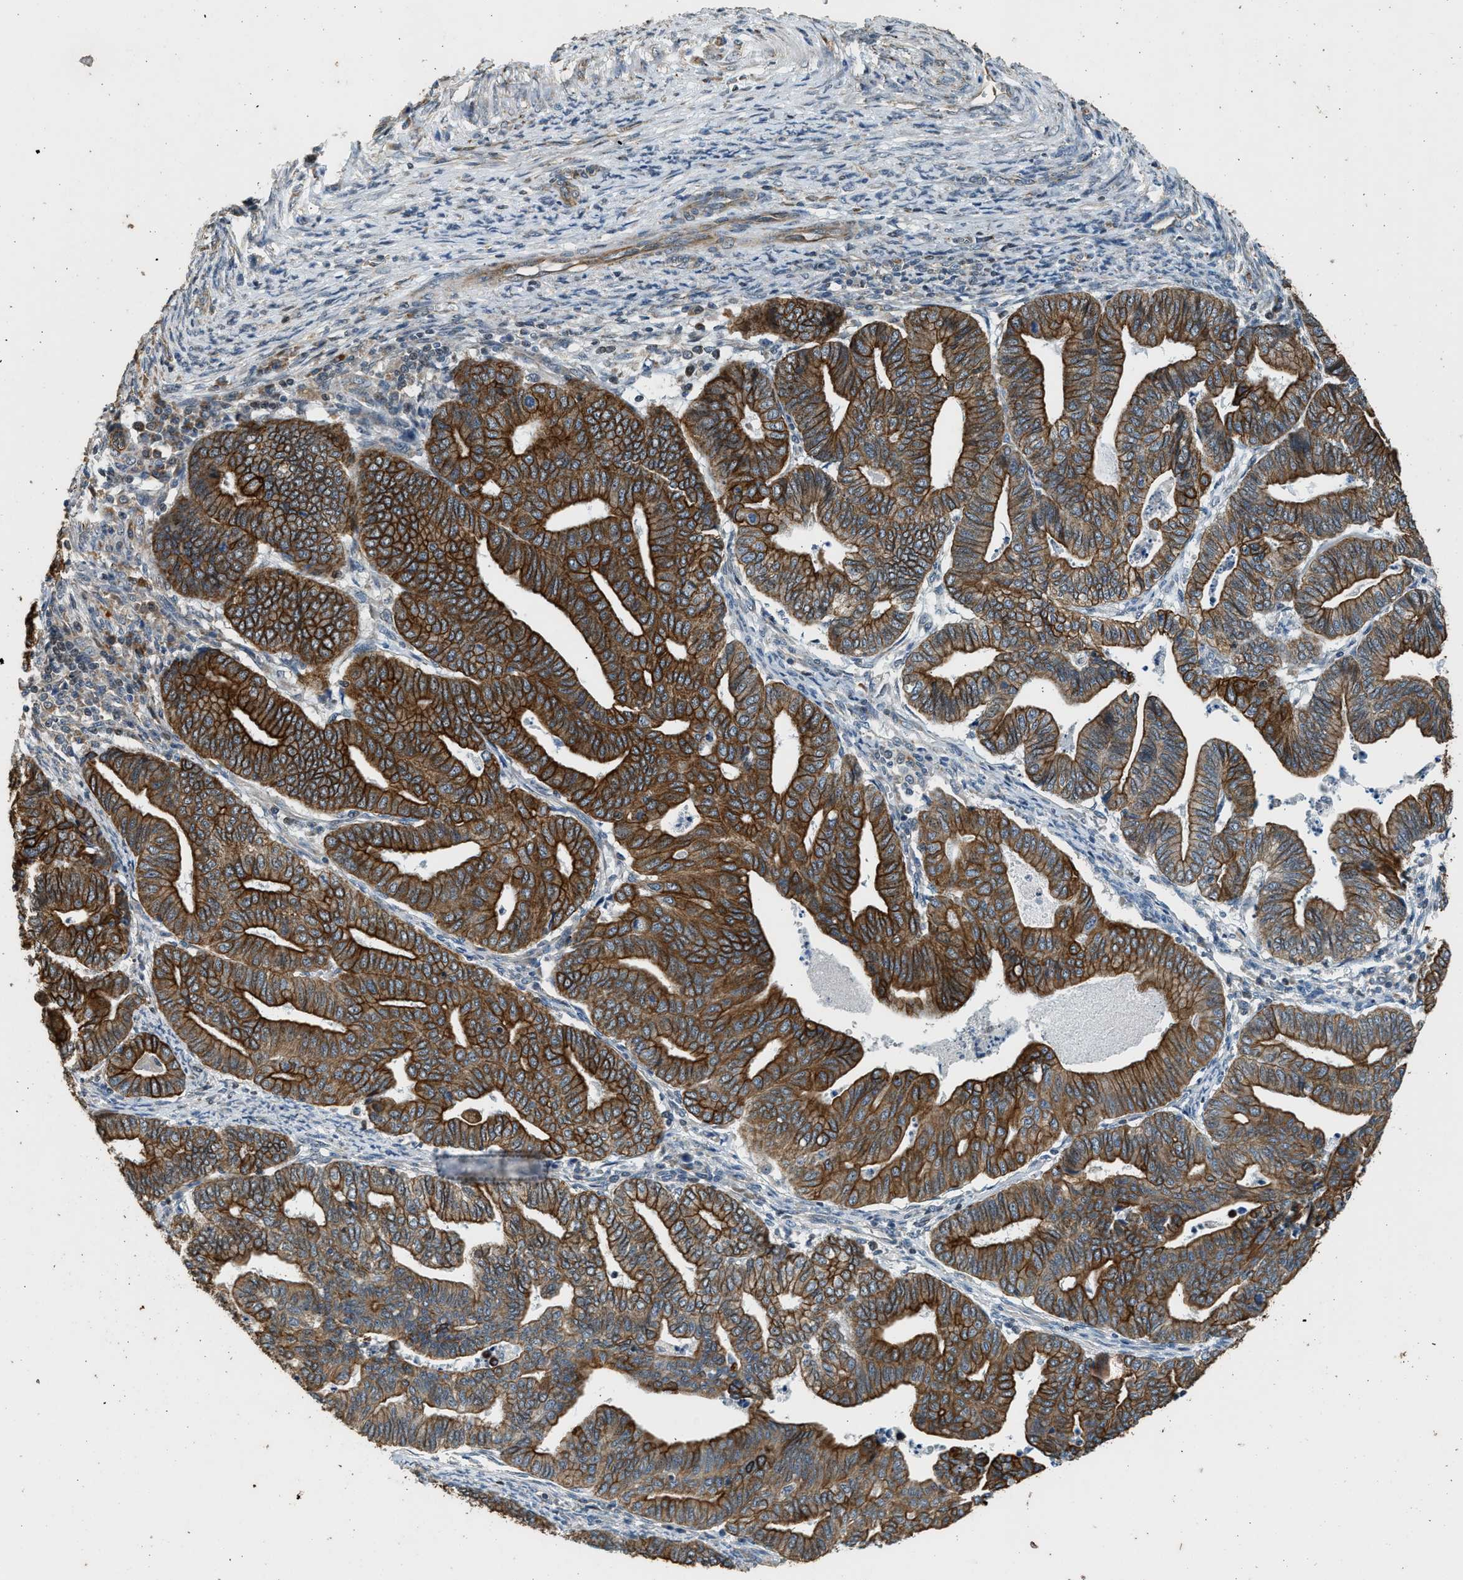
{"staining": {"intensity": "strong", "quantity": "25%-75%", "location": "cytoplasmic/membranous"}, "tissue": "endometrial cancer", "cell_type": "Tumor cells", "image_type": "cancer", "snomed": [{"axis": "morphology", "description": "Adenocarcinoma, NOS"}, {"axis": "topography", "description": "Endometrium"}], "caption": "Adenocarcinoma (endometrial) was stained to show a protein in brown. There is high levels of strong cytoplasmic/membranous expression in about 25%-75% of tumor cells.", "gene": "PCLO", "patient": {"sex": "female", "age": 79}}